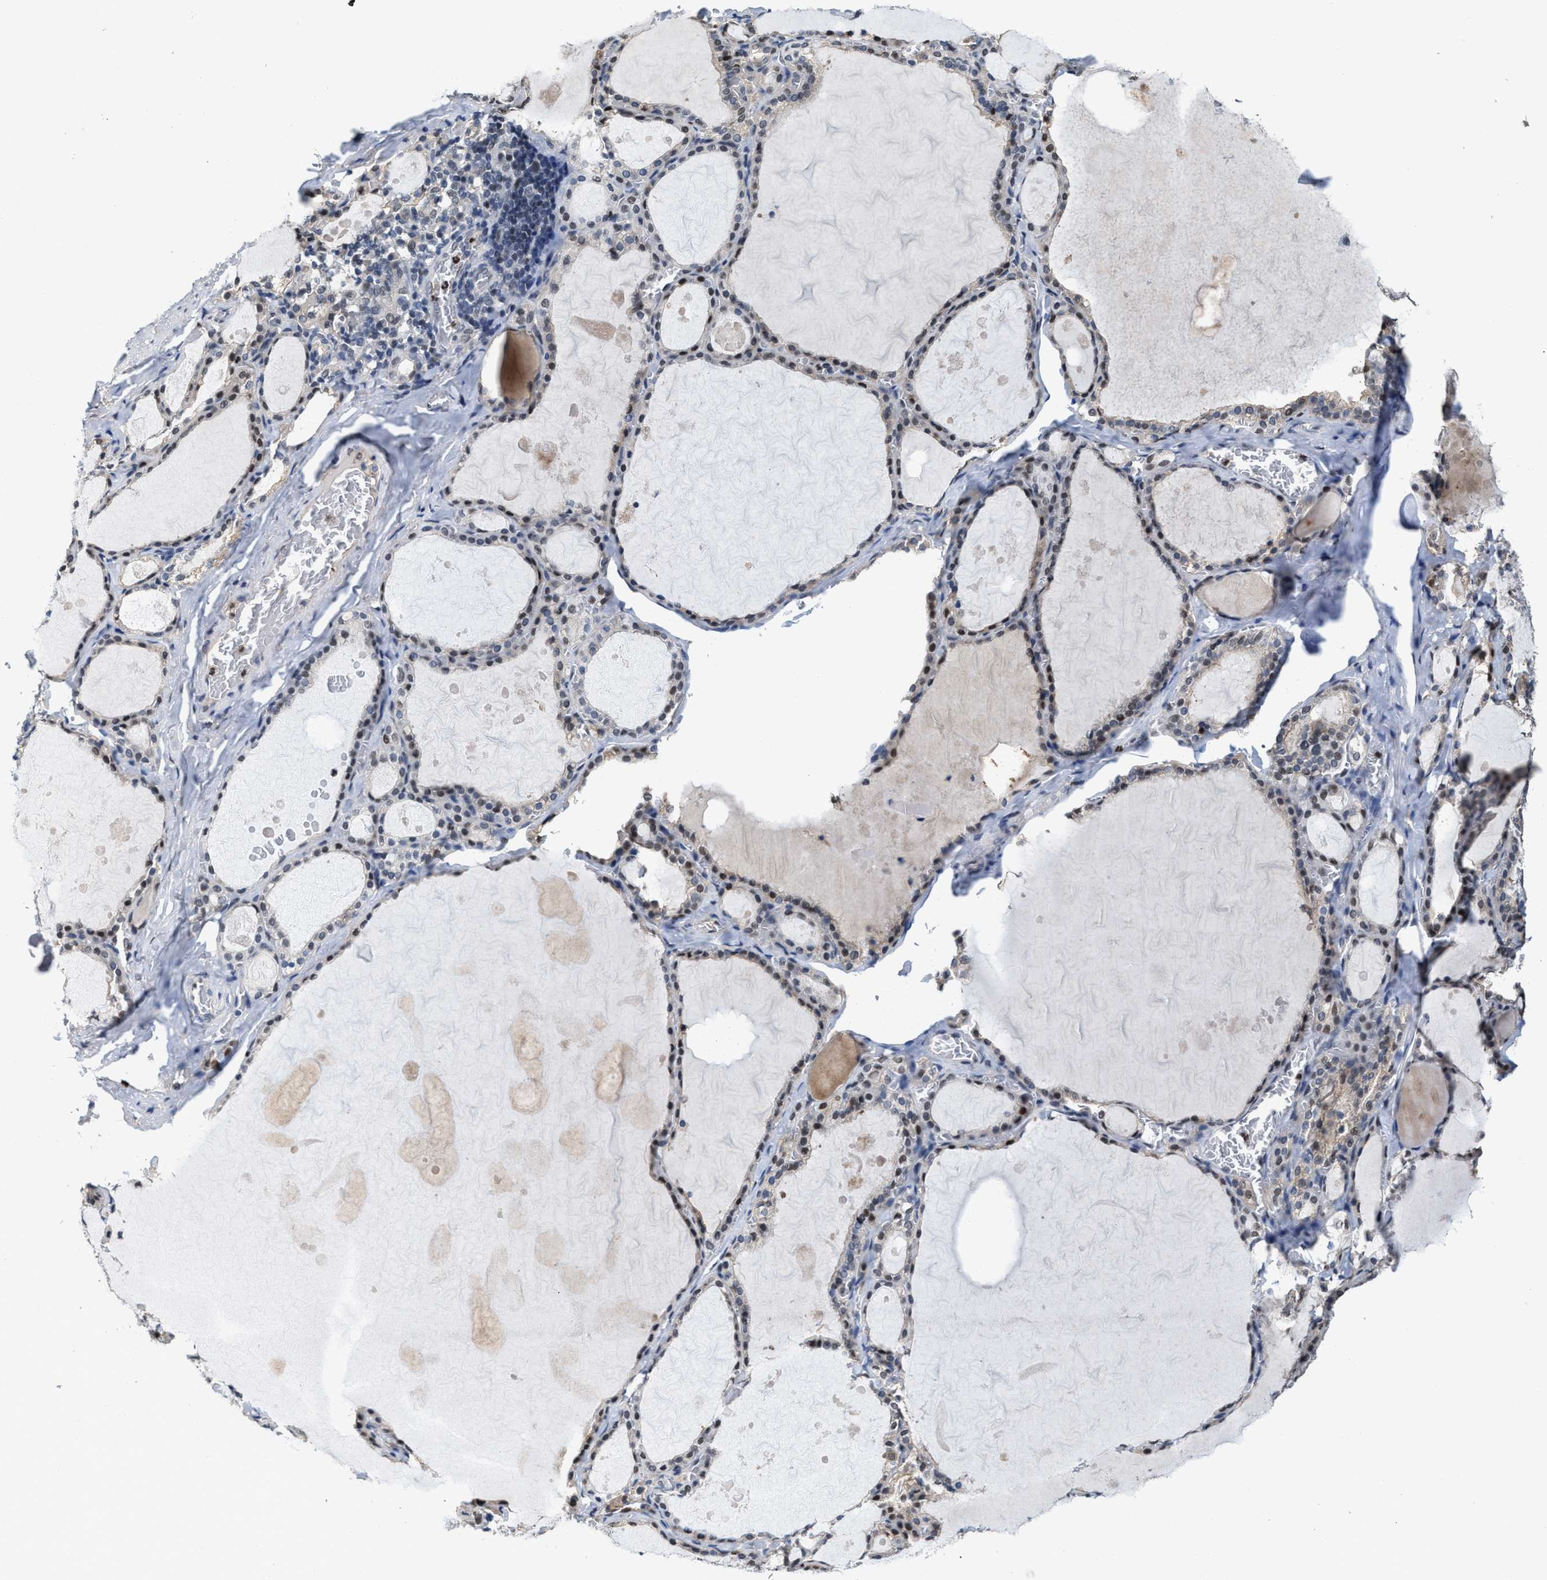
{"staining": {"intensity": "moderate", "quantity": "25%-75%", "location": "nuclear"}, "tissue": "thyroid gland", "cell_type": "Glandular cells", "image_type": "normal", "snomed": [{"axis": "morphology", "description": "Normal tissue, NOS"}, {"axis": "topography", "description": "Thyroid gland"}], "caption": "Immunohistochemical staining of normal thyroid gland demonstrates medium levels of moderate nuclear staining in approximately 25%-75% of glandular cells. (IHC, brightfield microscopy, high magnification).", "gene": "ZNF20", "patient": {"sex": "male", "age": 56}}